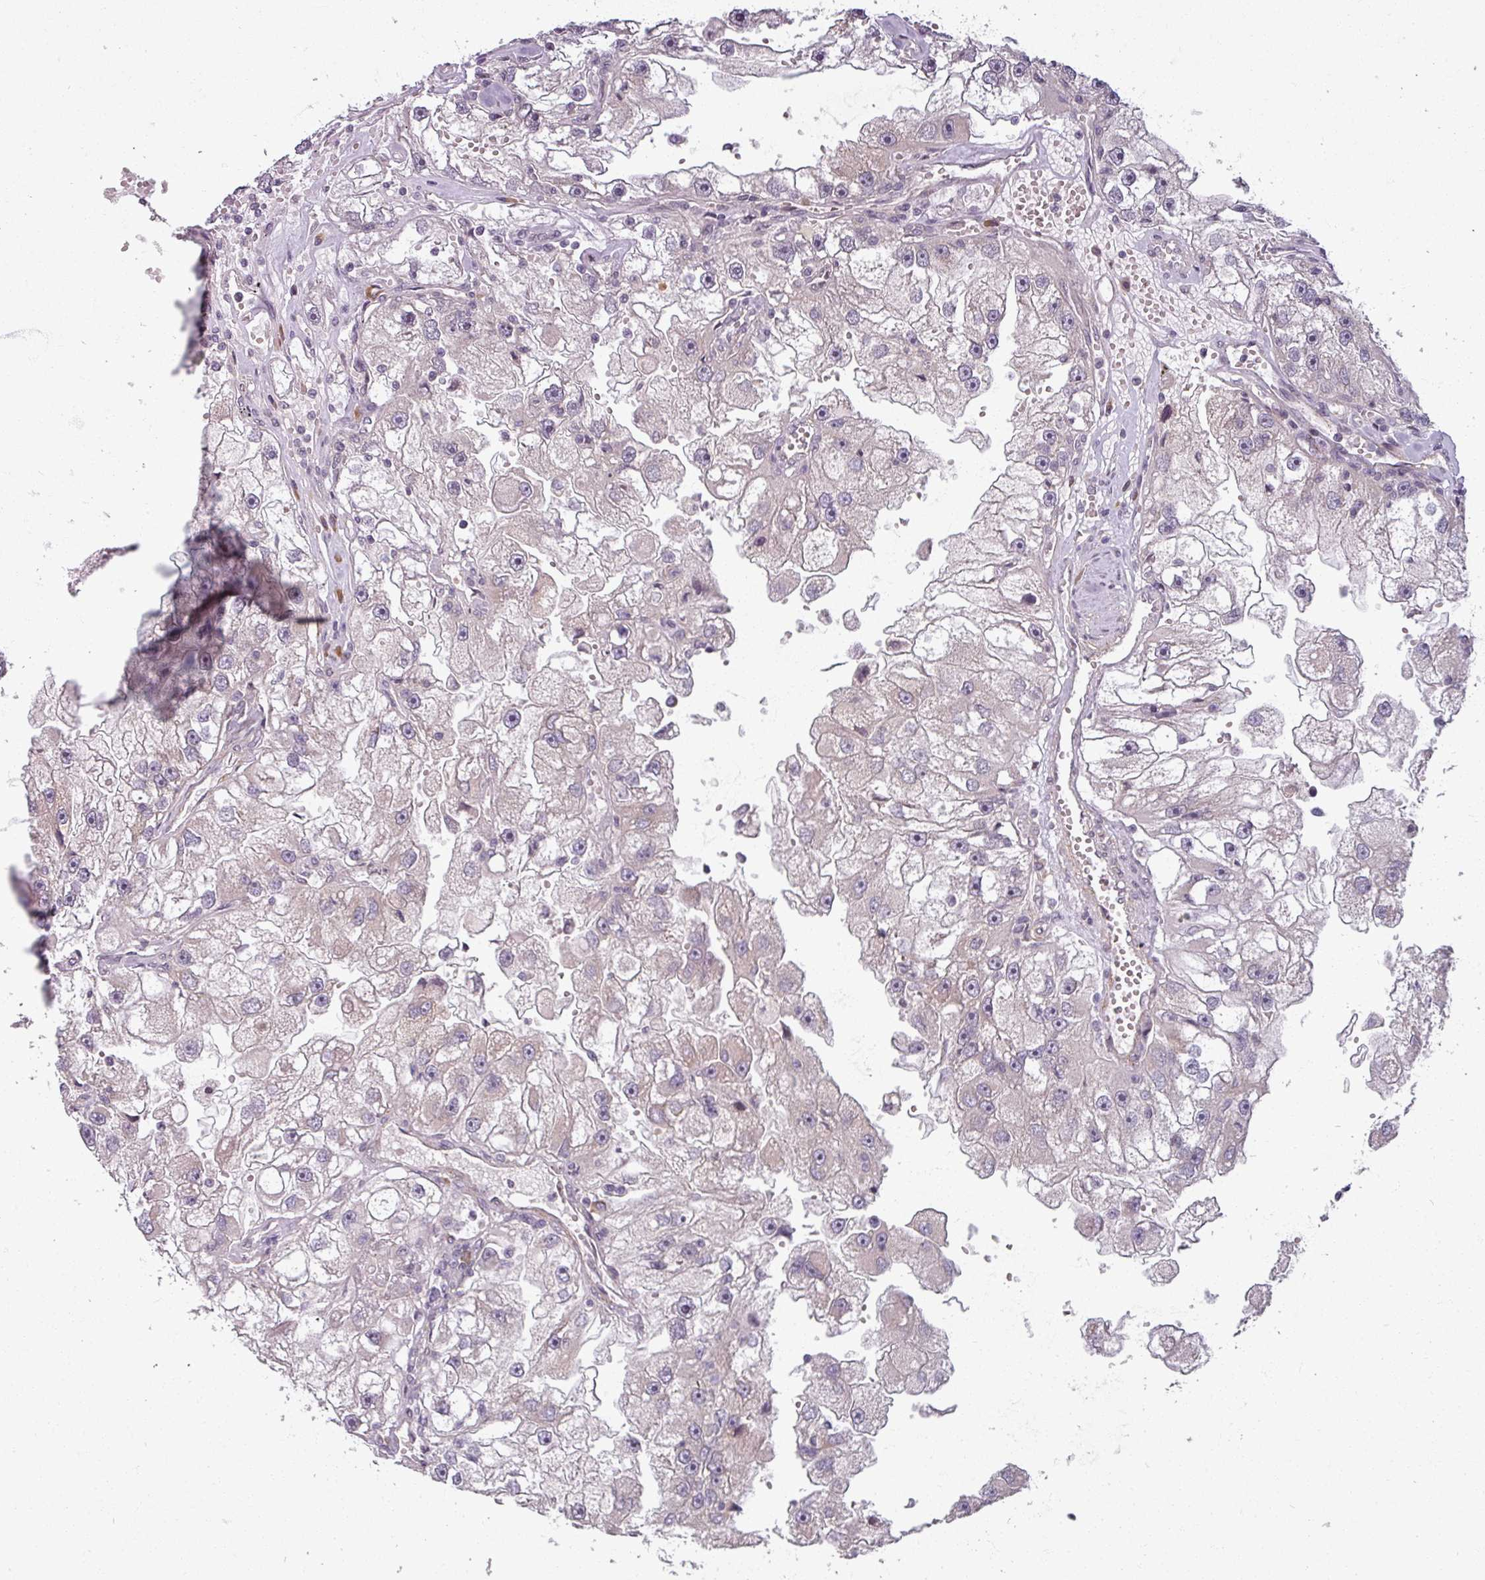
{"staining": {"intensity": "negative", "quantity": "none", "location": "none"}, "tissue": "renal cancer", "cell_type": "Tumor cells", "image_type": "cancer", "snomed": [{"axis": "morphology", "description": "Adenocarcinoma, NOS"}, {"axis": "topography", "description": "Kidney"}], "caption": "Protein analysis of adenocarcinoma (renal) exhibits no significant expression in tumor cells. (Immunohistochemistry, brightfield microscopy, high magnification).", "gene": "POLR2G", "patient": {"sex": "male", "age": 63}}